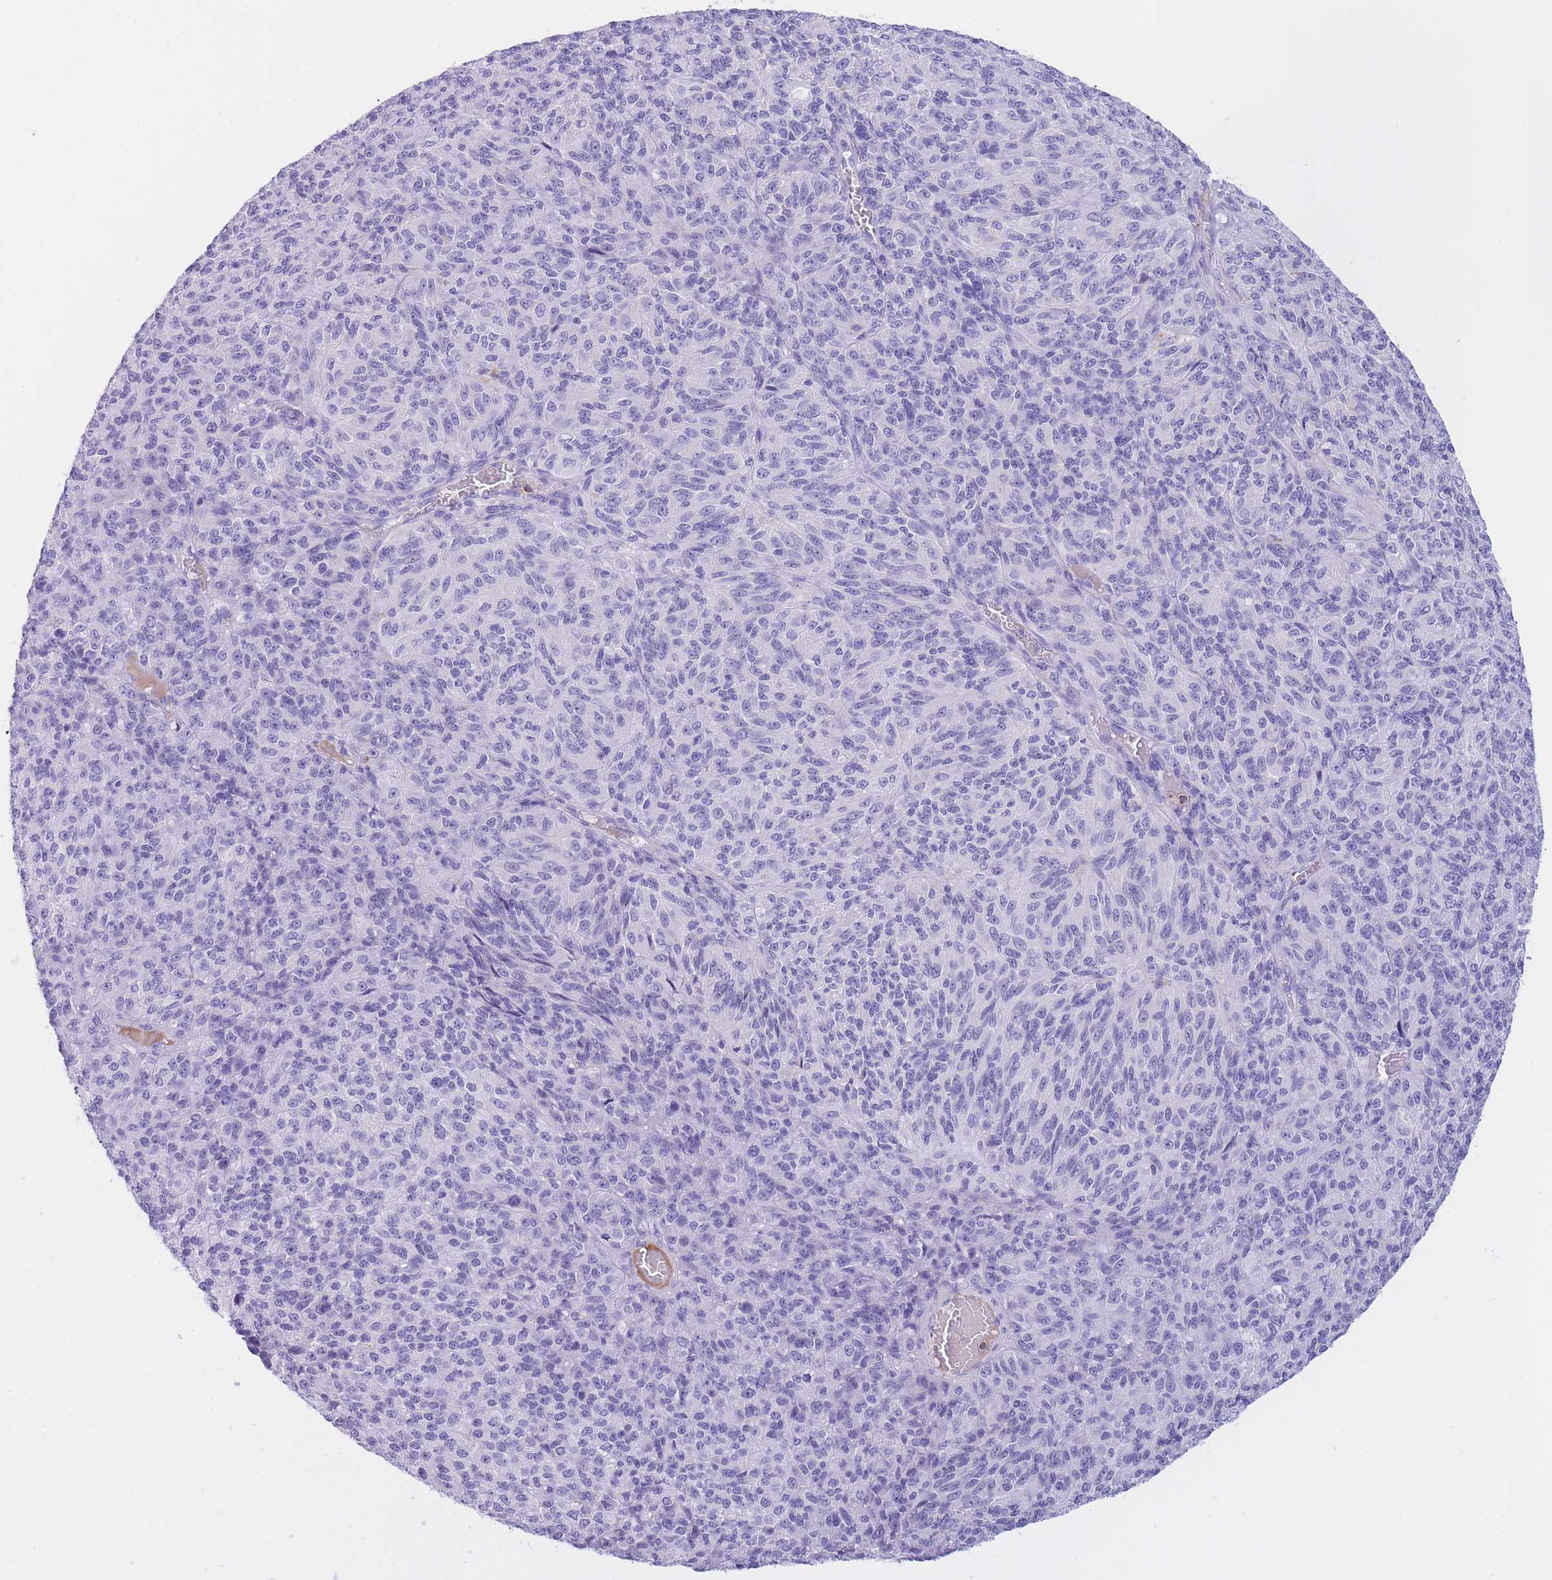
{"staining": {"intensity": "negative", "quantity": "none", "location": "none"}, "tissue": "melanoma", "cell_type": "Tumor cells", "image_type": "cancer", "snomed": [{"axis": "morphology", "description": "Malignant melanoma, Metastatic site"}, {"axis": "topography", "description": "Brain"}], "caption": "Tumor cells show no significant positivity in malignant melanoma (metastatic site).", "gene": "PLBD1", "patient": {"sex": "female", "age": 56}}